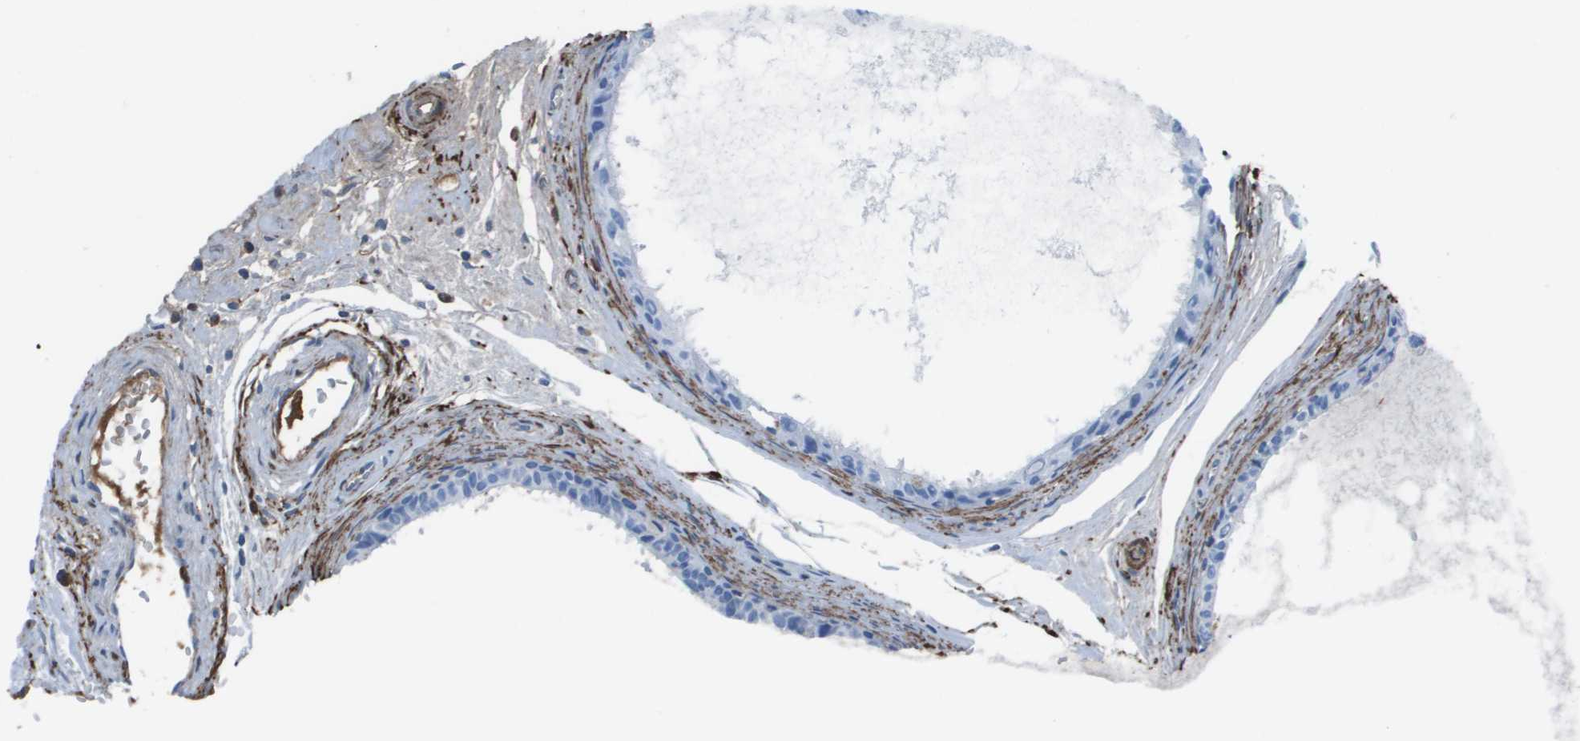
{"staining": {"intensity": "negative", "quantity": "none", "location": "none"}, "tissue": "epididymis", "cell_type": "Glandular cells", "image_type": "normal", "snomed": [{"axis": "morphology", "description": "Normal tissue, NOS"}, {"axis": "morphology", "description": "Inflammation, NOS"}, {"axis": "topography", "description": "Epididymis"}], "caption": "This is an IHC micrograph of unremarkable epididymis. There is no positivity in glandular cells.", "gene": "VTN", "patient": {"sex": "male", "age": 85}}